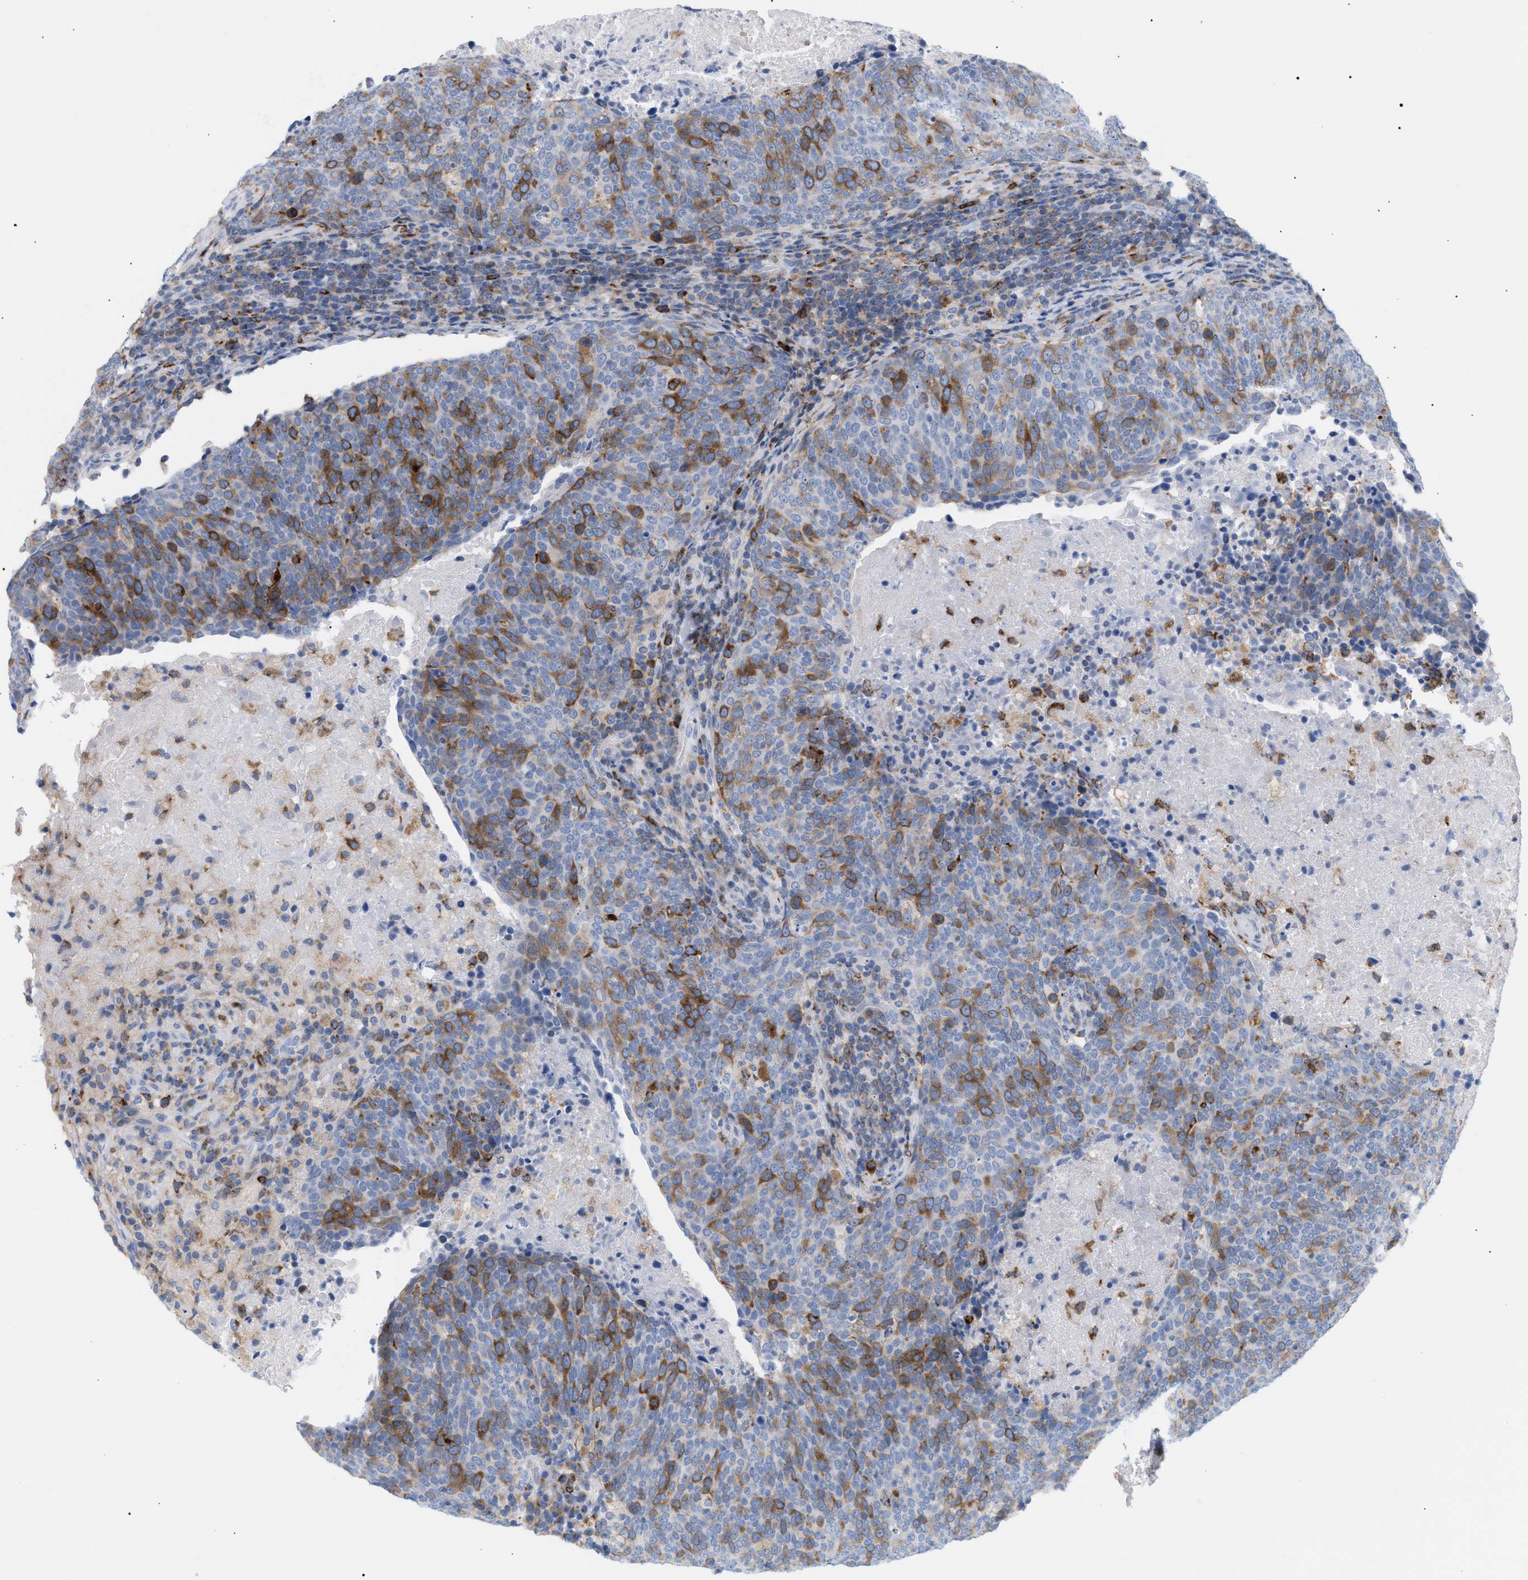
{"staining": {"intensity": "moderate", "quantity": "25%-75%", "location": "cytoplasmic/membranous"}, "tissue": "head and neck cancer", "cell_type": "Tumor cells", "image_type": "cancer", "snomed": [{"axis": "morphology", "description": "Squamous cell carcinoma, NOS"}, {"axis": "morphology", "description": "Squamous cell carcinoma, metastatic, NOS"}, {"axis": "topography", "description": "Lymph node"}, {"axis": "topography", "description": "Head-Neck"}], "caption": "DAB immunohistochemical staining of human head and neck squamous cell carcinoma demonstrates moderate cytoplasmic/membranous protein expression in approximately 25%-75% of tumor cells.", "gene": "TACC3", "patient": {"sex": "male", "age": 62}}